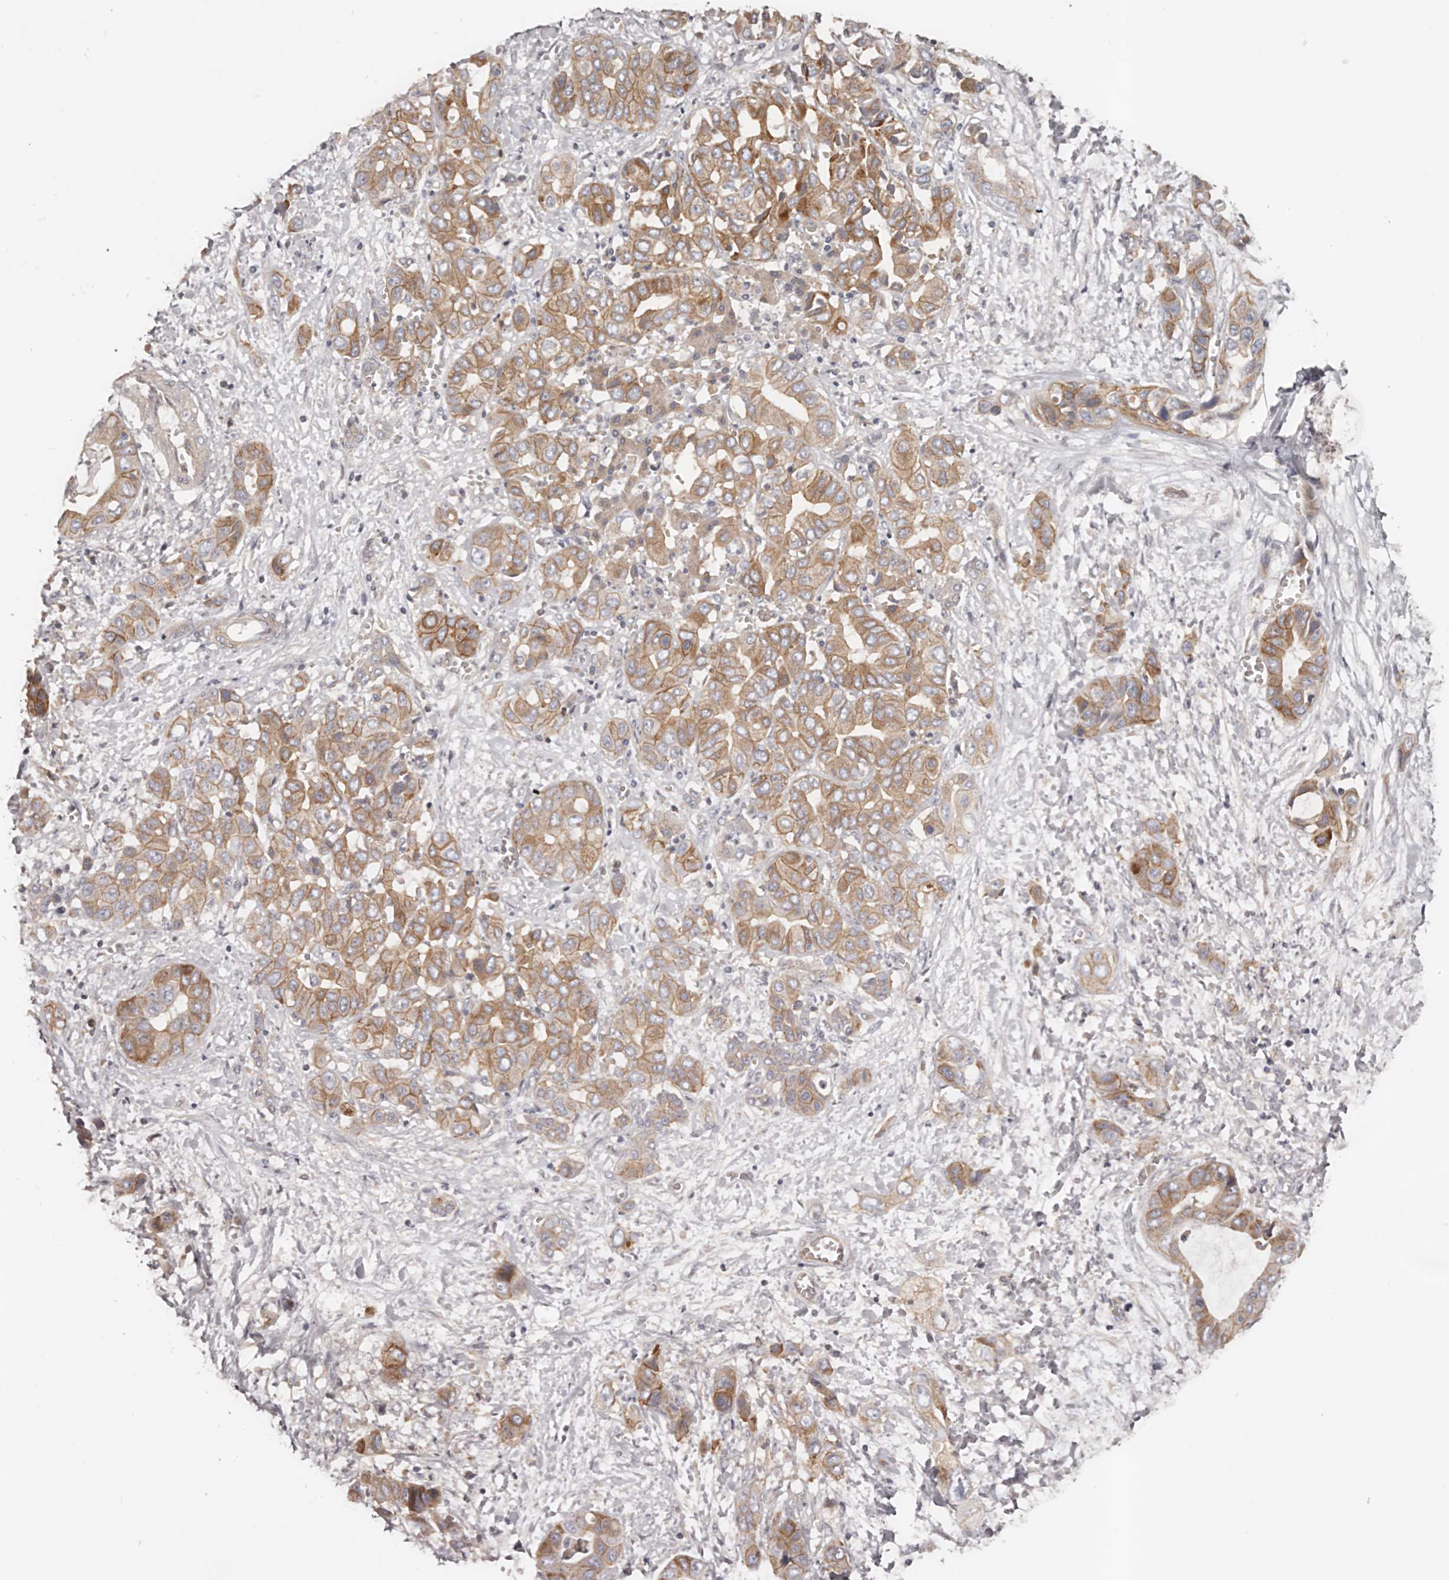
{"staining": {"intensity": "moderate", "quantity": ">75%", "location": "cytoplasmic/membranous"}, "tissue": "liver cancer", "cell_type": "Tumor cells", "image_type": "cancer", "snomed": [{"axis": "morphology", "description": "Cholangiocarcinoma"}, {"axis": "topography", "description": "Liver"}], "caption": "Immunohistochemical staining of liver cholangiocarcinoma demonstrates medium levels of moderate cytoplasmic/membranous protein expression in about >75% of tumor cells.", "gene": "DMRT2", "patient": {"sex": "female", "age": 52}}